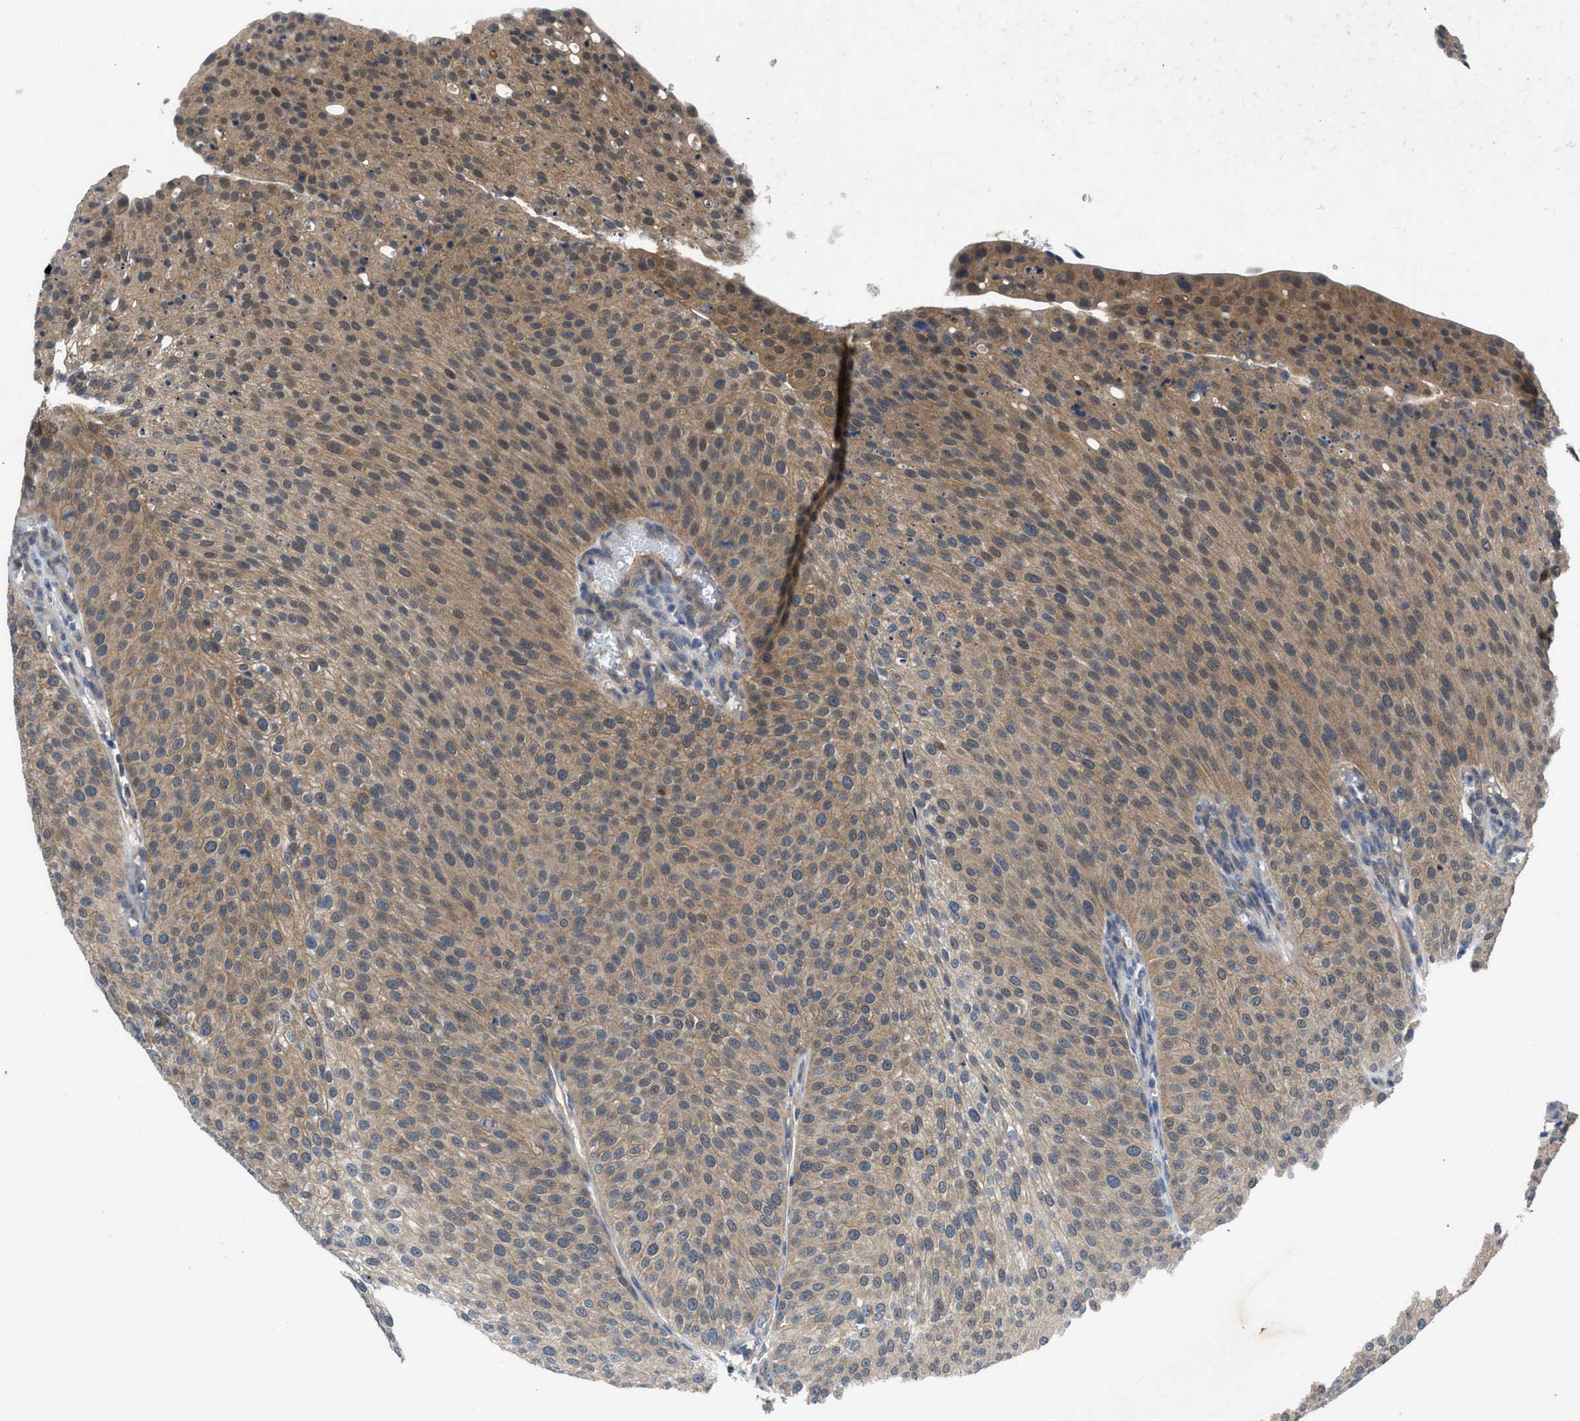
{"staining": {"intensity": "moderate", "quantity": ">75%", "location": "cytoplasmic/membranous"}, "tissue": "urothelial cancer", "cell_type": "Tumor cells", "image_type": "cancer", "snomed": [{"axis": "morphology", "description": "Urothelial carcinoma, Low grade"}, {"axis": "topography", "description": "Smooth muscle"}, {"axis": "topography", "description": "Urinary bladder"}], "caption": "Protein analysis of low-grade urothelial carcinoma tissue displays moderate cytoplasmic/membranous expression in approximately >75% of tumor cells. (Stains: DAB (3,3'-diaminobenzidine) in brown, nuclei in blue, Microscopy: brightfield microscopy at high magnification).", "gene": "PANX1", "patient": {"sex": "male", "age": 60}}